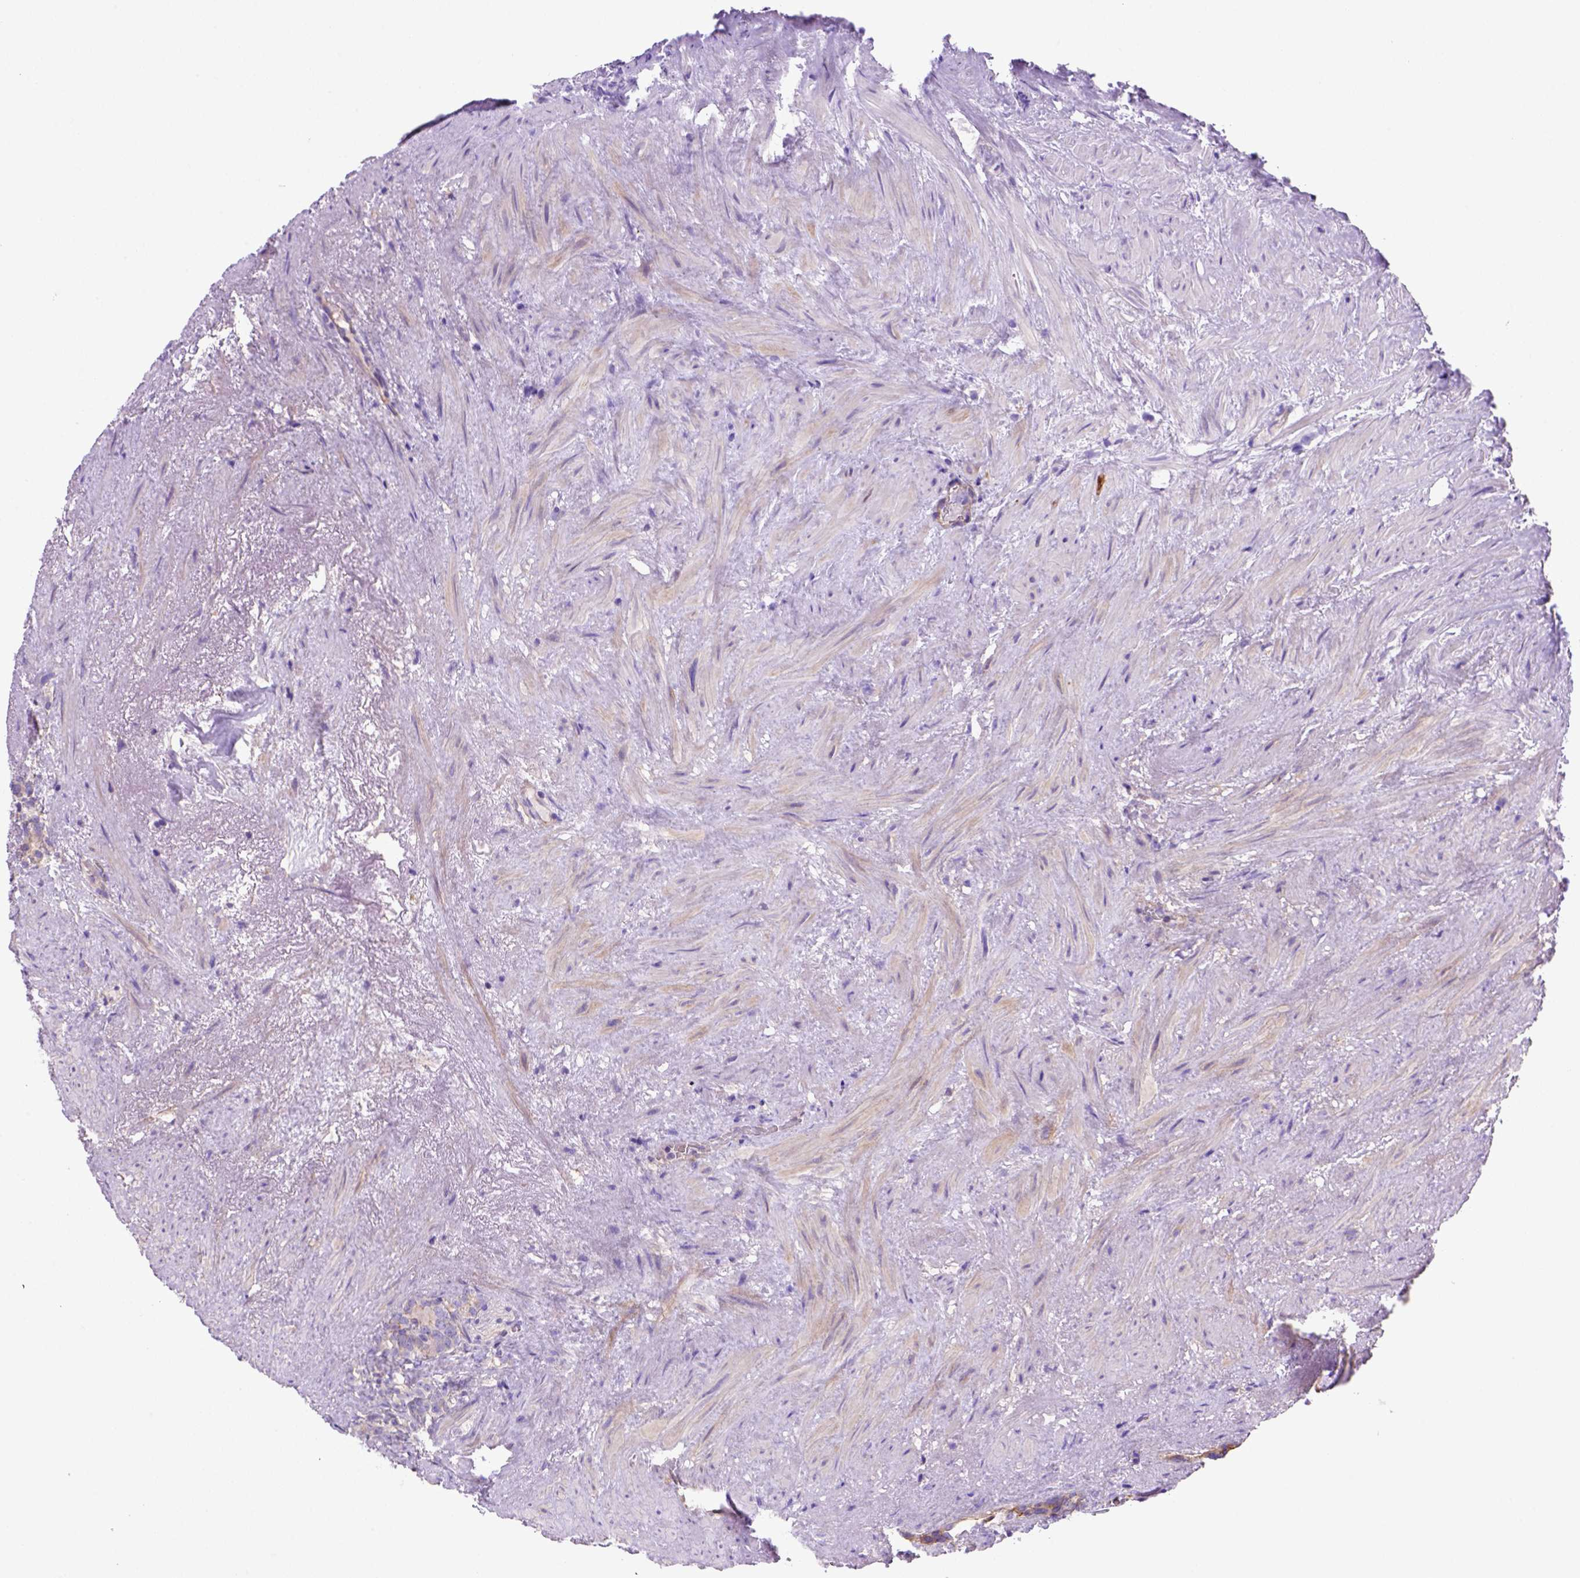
{"staining": {"intensity": "moderate", "quantity": ">75%", "location": "cytoplasmic/membranous"}, "tissue": "prostate cancer", "cell_type": "Tumor cells", "image_type": "cancer", "snomed": [{"axis": "morphology", "description": "Adenocarcinoma, High grade"}, {"axis": "topography", "description": "Prostate"}], "caption": "Approximately >75% of tumor cells in human high-grade adenocarcinoma (prostate) display moderate cytoplasmic/membranous protein positivity as visualized by brown immunohistochemical staining.", "gene": "PEX12", "patient": {"sex": "male", "age": 84}}